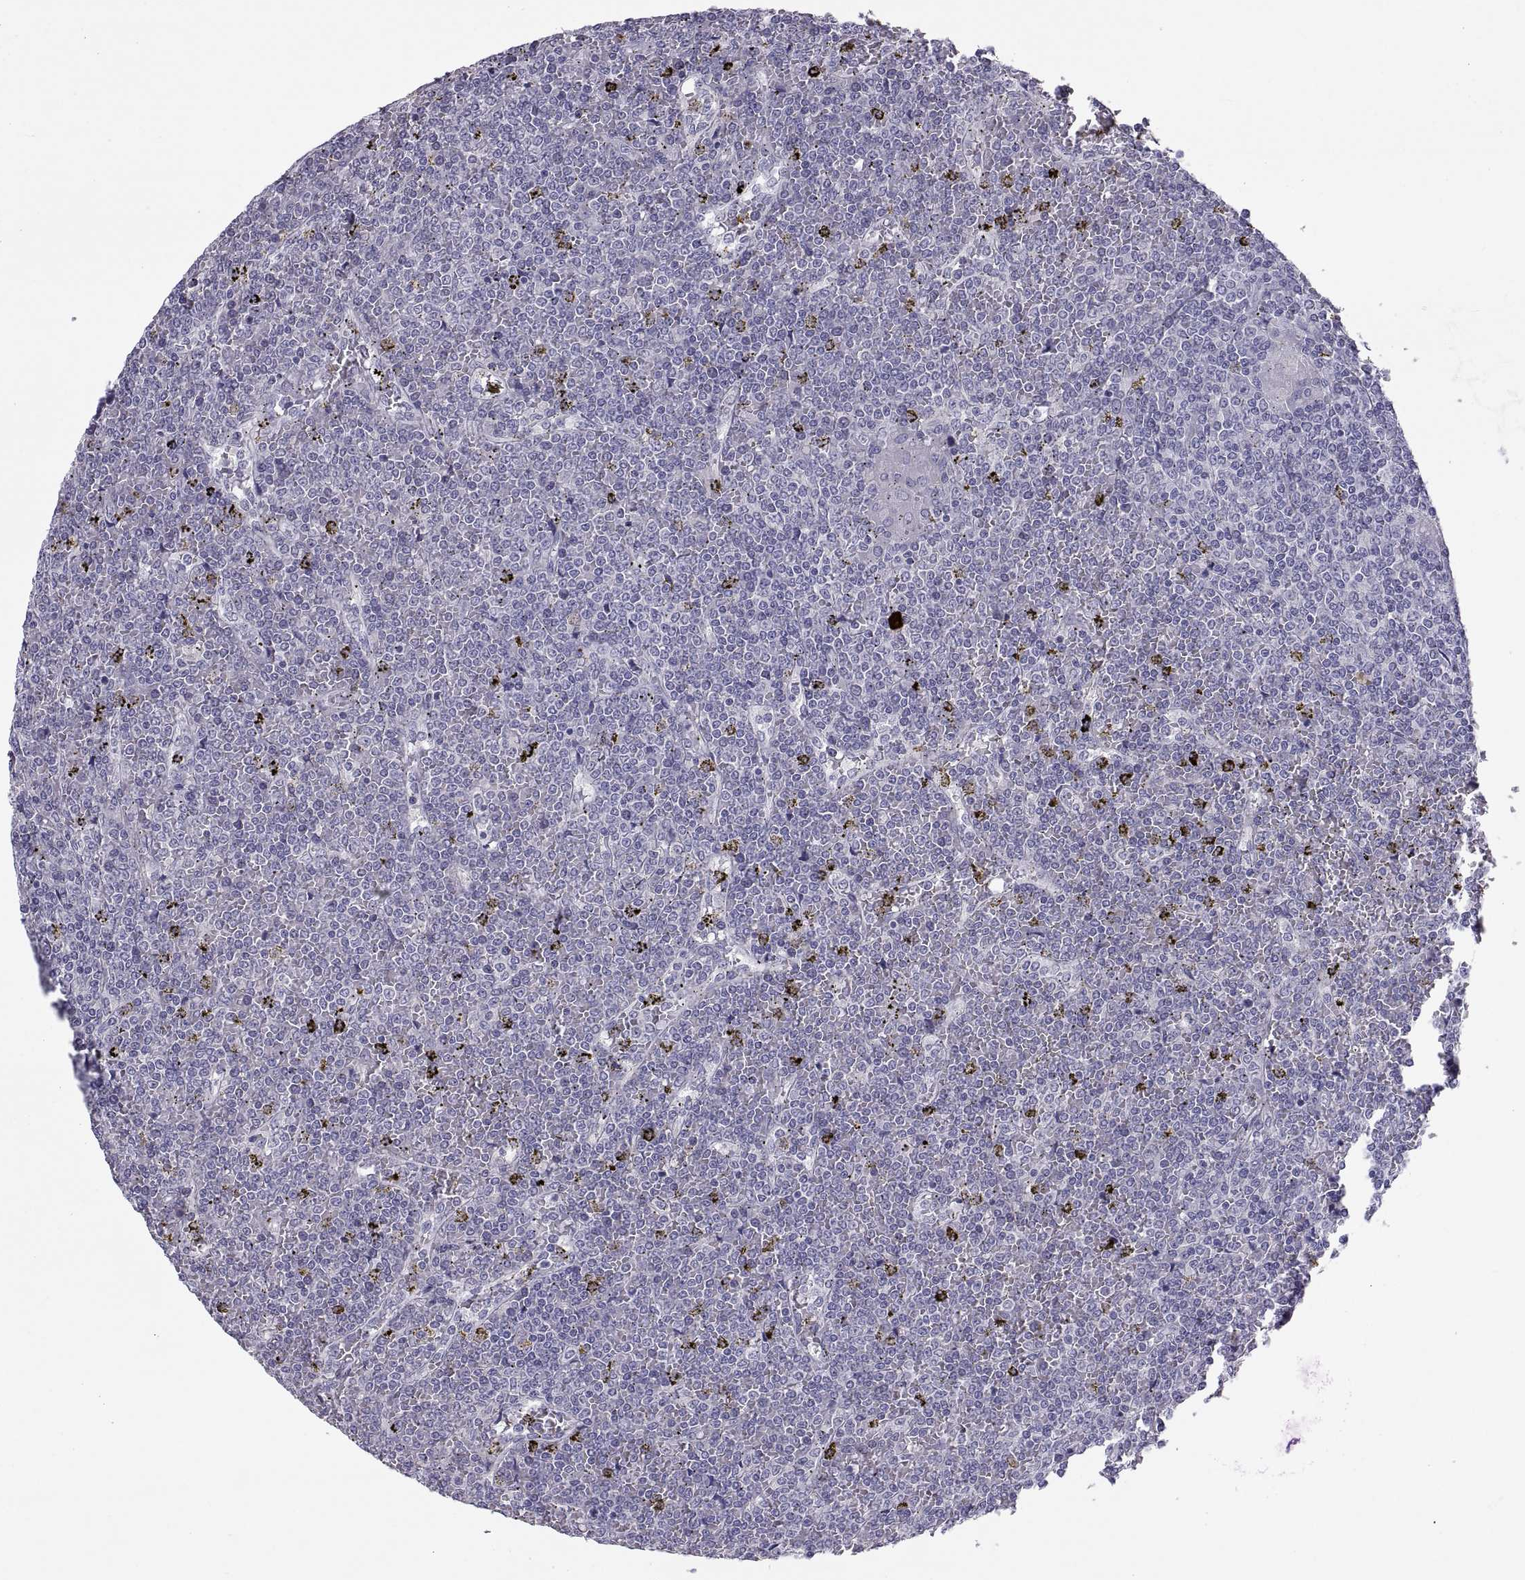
{"staining": {"intensity": "negative", "quantity": "none", "location": "none"}, "tissue": "lymphoma", "cell_type": "Tumor cells", "image_type": "cancer", "snomed": [{"axis": "morphology", "description": "Malignant lymphoma, non-Hodgkin's type, Low grade"}, {"axis": "topography", "description": "Spleen"}], "caption": "Tumor cells are negative for brown protein staining in malignant lymphoma, non-Hodgkin's type (low-grade). The staining was performed using DAB (3,3'-diaminobenzidine) to visualize the protein expression in brown, while the nuclei were stained in blue with hematoxylin (Magnification: 20x).", "gene": "IGSF1", "patient": {"sex": "female", "age": 19}}